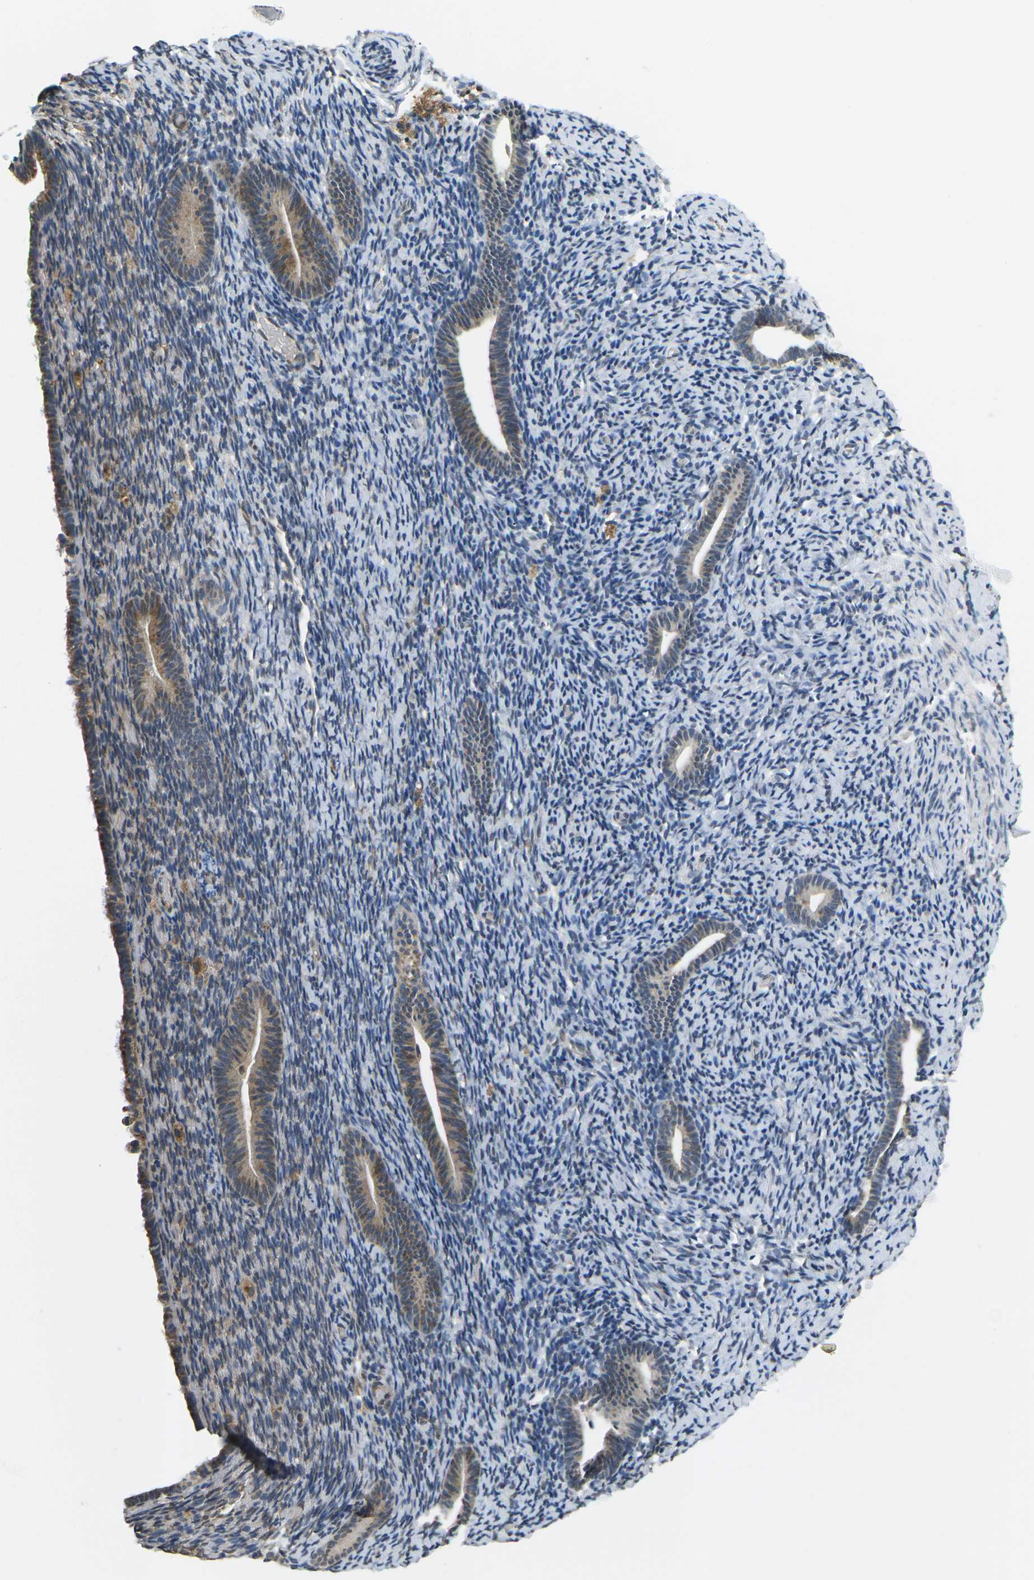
{"staining": {"intensity": "weak", "quantity": "<25%", "location": "cytoplasmic/membranous"}, "tissue": "endometrium", "cell_type": "Cells in endometrial stroma", "image_type": "normal", "snomed": [{"axis": "morphology", "description": "Normal tissue, NOS"}, {"axis": "topography", "description": "Endometrium"}], "caption": "A micrograph of human endometrium is negative for staining in cells in endometrial stroma. (DAB (3,3'-diaminobenzidine) immunohistochemistry (IHC) with hematoxylin counter stain).", "gene": "ERBB4", "patient": {"sex": "female", "age": 51}}